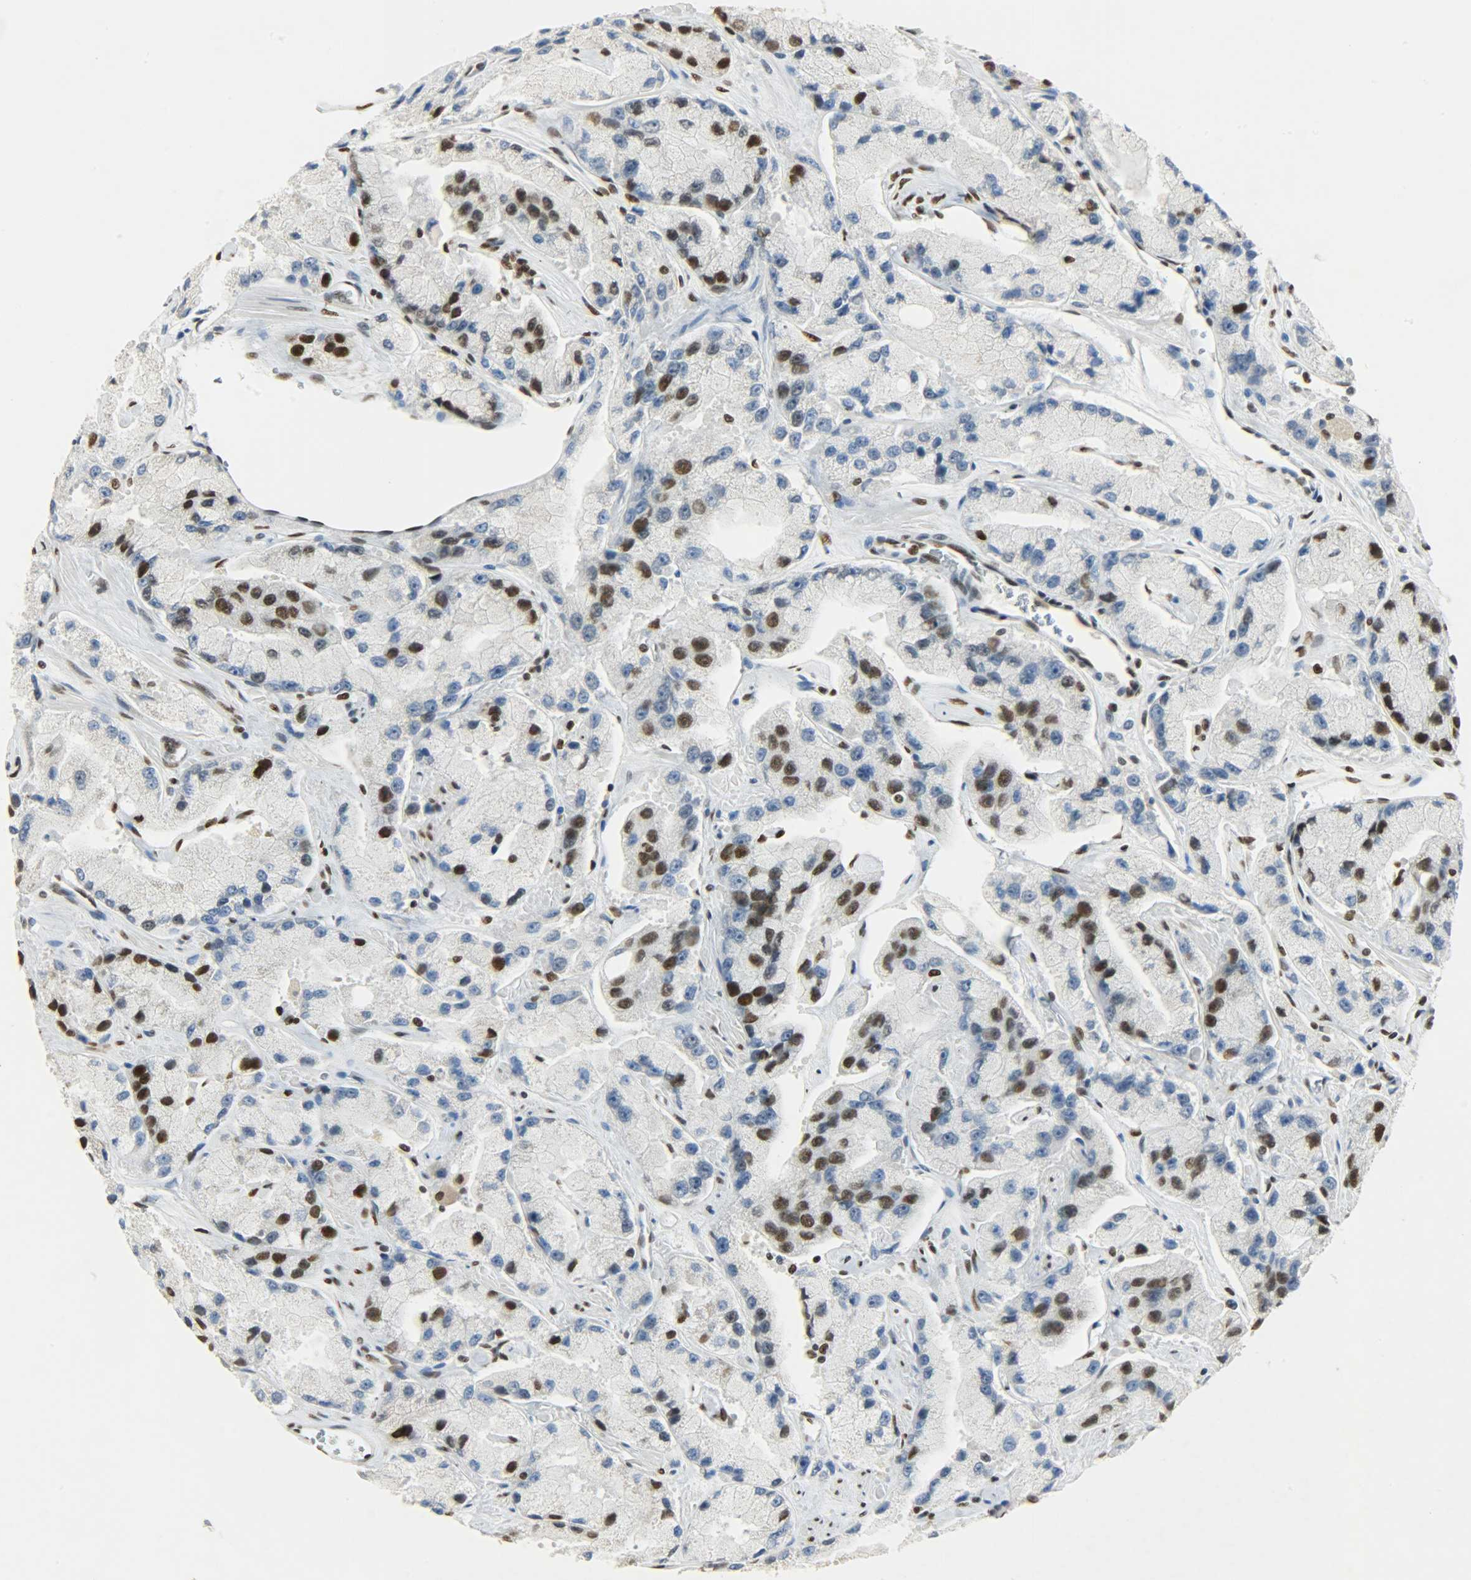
{"staining": {"intensity": "strong", "quantity": ">75%", "location": "nuclear"}, "tissue": "prostate cancer", "cell_type": "Tumor cells", "image_type": "cancer", "snomed": [{"axis": "morphology", "description": "Adenocarcinoma, High grade"}, {"axis": "topography", "description": "Prostate"}], "caption": "Human prostate cancer (high-grade adenocarcinoma) stained for a protein (brown) demonstrates strong nuclear positive expression in about >75% of tumor cells.", "gene": "KHDRBS1", "patient": {"sex": "male", "age": 58}}